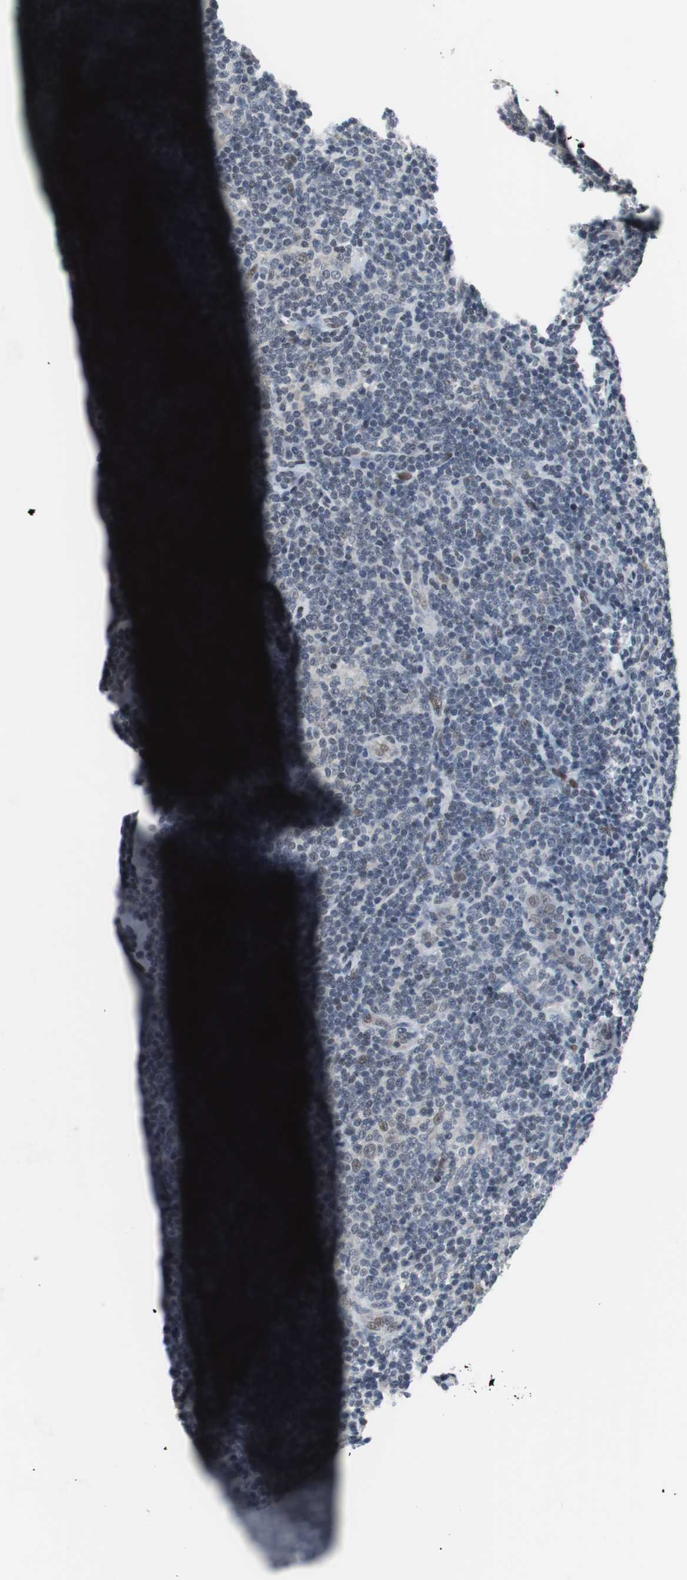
{"staining": {"intensity": "negative", "quantity": "none", "location": "none"}, "tissue": "lymphoma", "cell_type": "Tumor cells", "image_type": "cancer", "snomed": [{"axis": "morphology", "description": "Hodgkin's disease, NOS"}, {"axis": "topography", "description": "Lymph node"}], "caption": "The image reveals no significant positivity in tumor cells of Hodgkin's disease.", "gene": "TP63", "patient": {"sex": "female", "age": 57}}